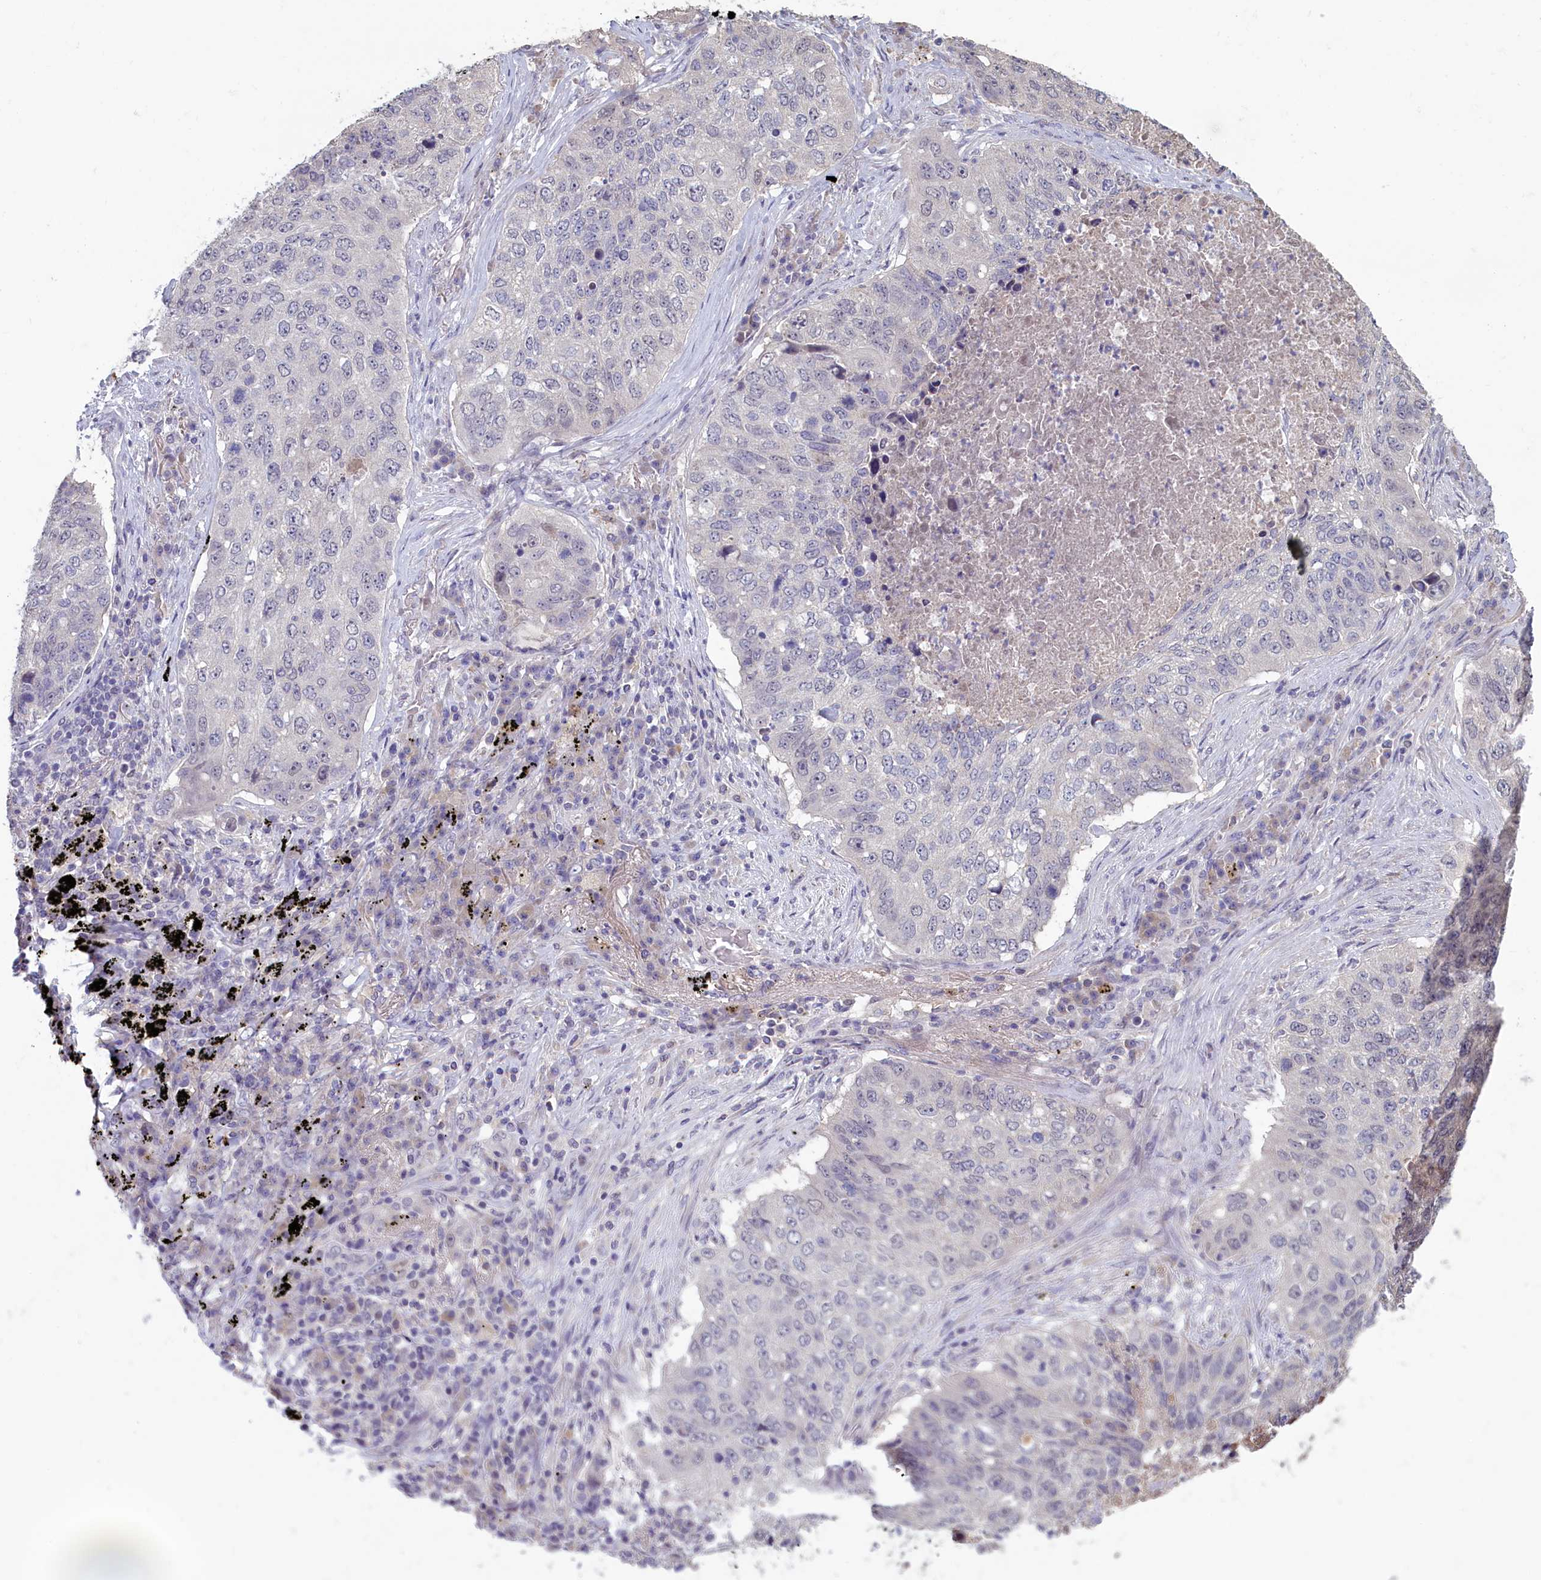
{"staining": {"intensity": "negative", "quantity": "none", "location": "none"}, "tissue": "lung cancer", "cell_type": "Tumor cells", "image_type": "cancer", "snomed": [{"axis": "morphology", "description": "Squamous cell carcinoma, NOS"}, {"axis": "topography", "description": "Lung"}], "caption": "The image demonstrates no staining of tumor cells in lung cancer (squamous cell carcinoma).", "gene": "ATF7IP2", "patient": {"sex": "female", "age": 63}}